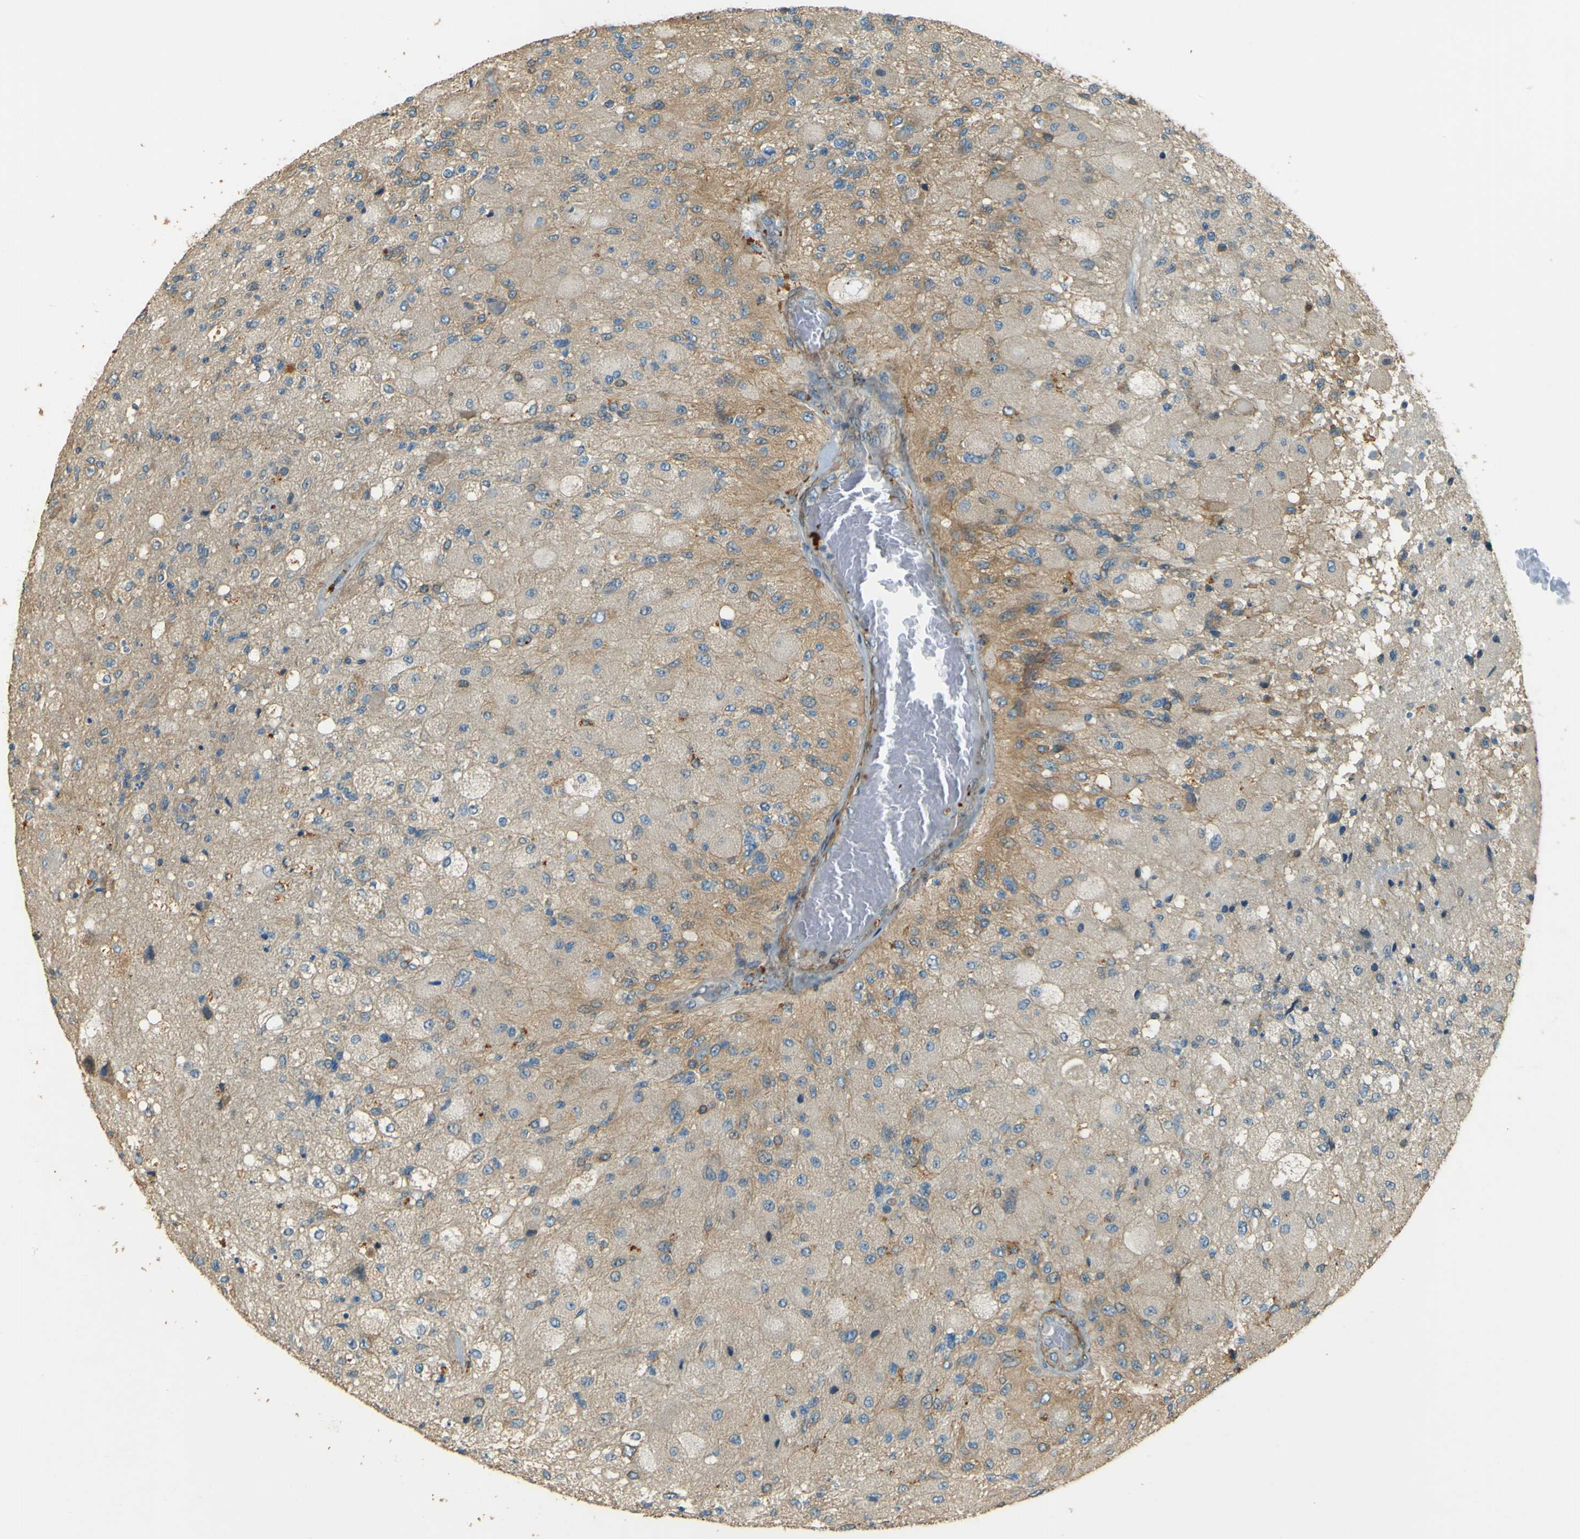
{"staining": {"intensity": "weak", "quantity": "<25%", "location": "cytoplasmic/membranous"}, "tissue": "glioma", "cell_type": "Tumor cells", "image_type": "cancer", "snomed": [{"axis": "morphology", "description": "Normal tissue, NOS"}, {"axis": "morphology", "description": "Glioma, malignant, High grade"}, {"axis": "topography", "description": "Cerebral cortex"}], "caption": "Immunohistochemical staining of human malignant glioma (high-grade) displays no significant positivity in tumor cells.", "gene": "NEXN", "patient": {"sex": "male", "age": 77}}